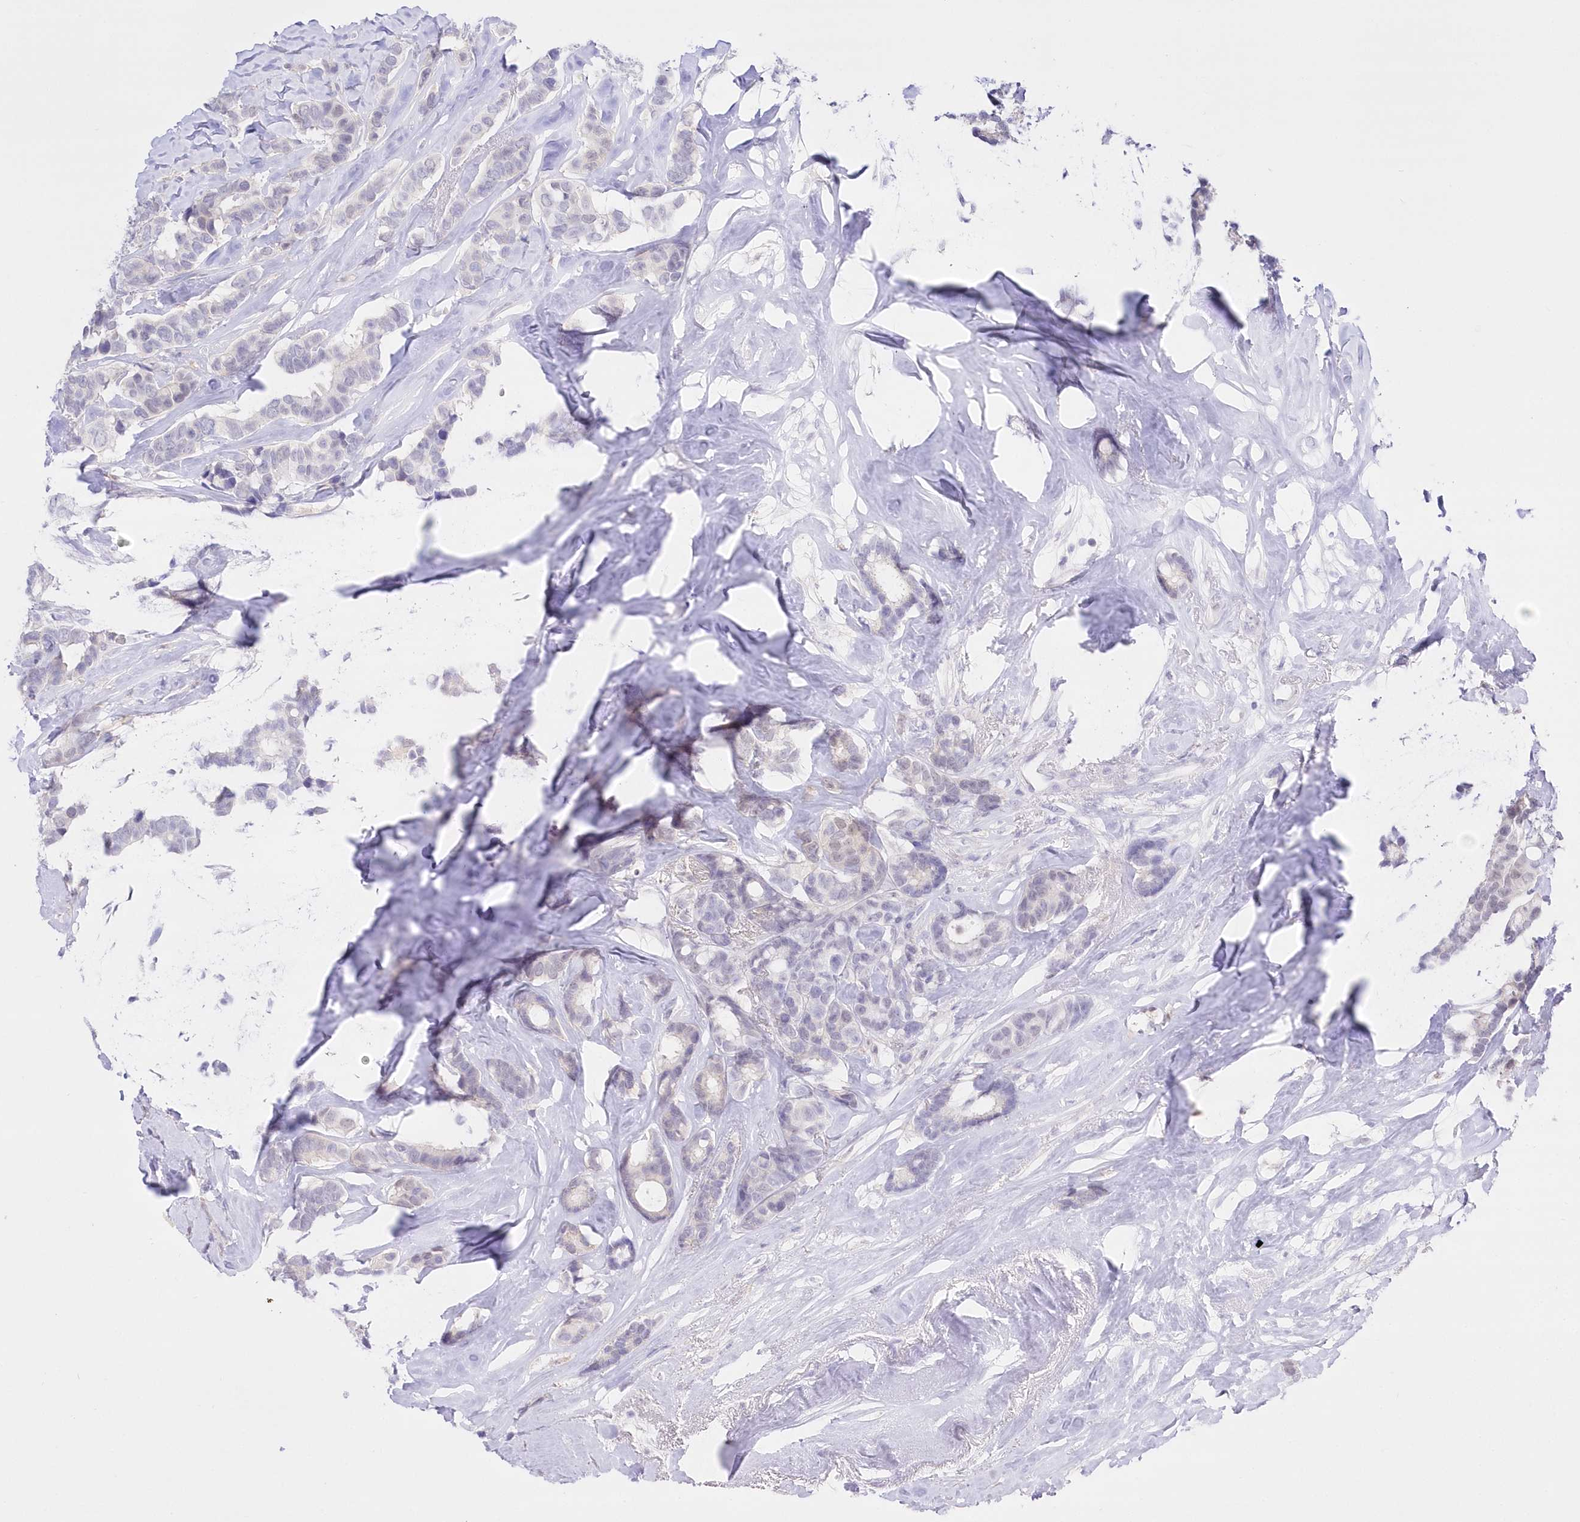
{"staining": {"intensity": "negative", "quantity": "none", "location": "none"}, "tissue": "breast cancer", "cell_type": "Tumor cells", "image_type": "cancer", "snomed": [{"axis": "morphology", "description": "Duct carcinoma"}, {"axis": "topography", "description": "Breast"}], "caption": "This image is of breast cancer (infiltrating ductal carcinoma) stained with immunohistochemistry to label a protein in brown with the nuclei are counter-stained blue. There is no positivity in tumor cells. (Brightfield microscopy of DAB IHC at high magnification).", "gene": "UBA6", "patient": {"sex": "female", "age": 40}}